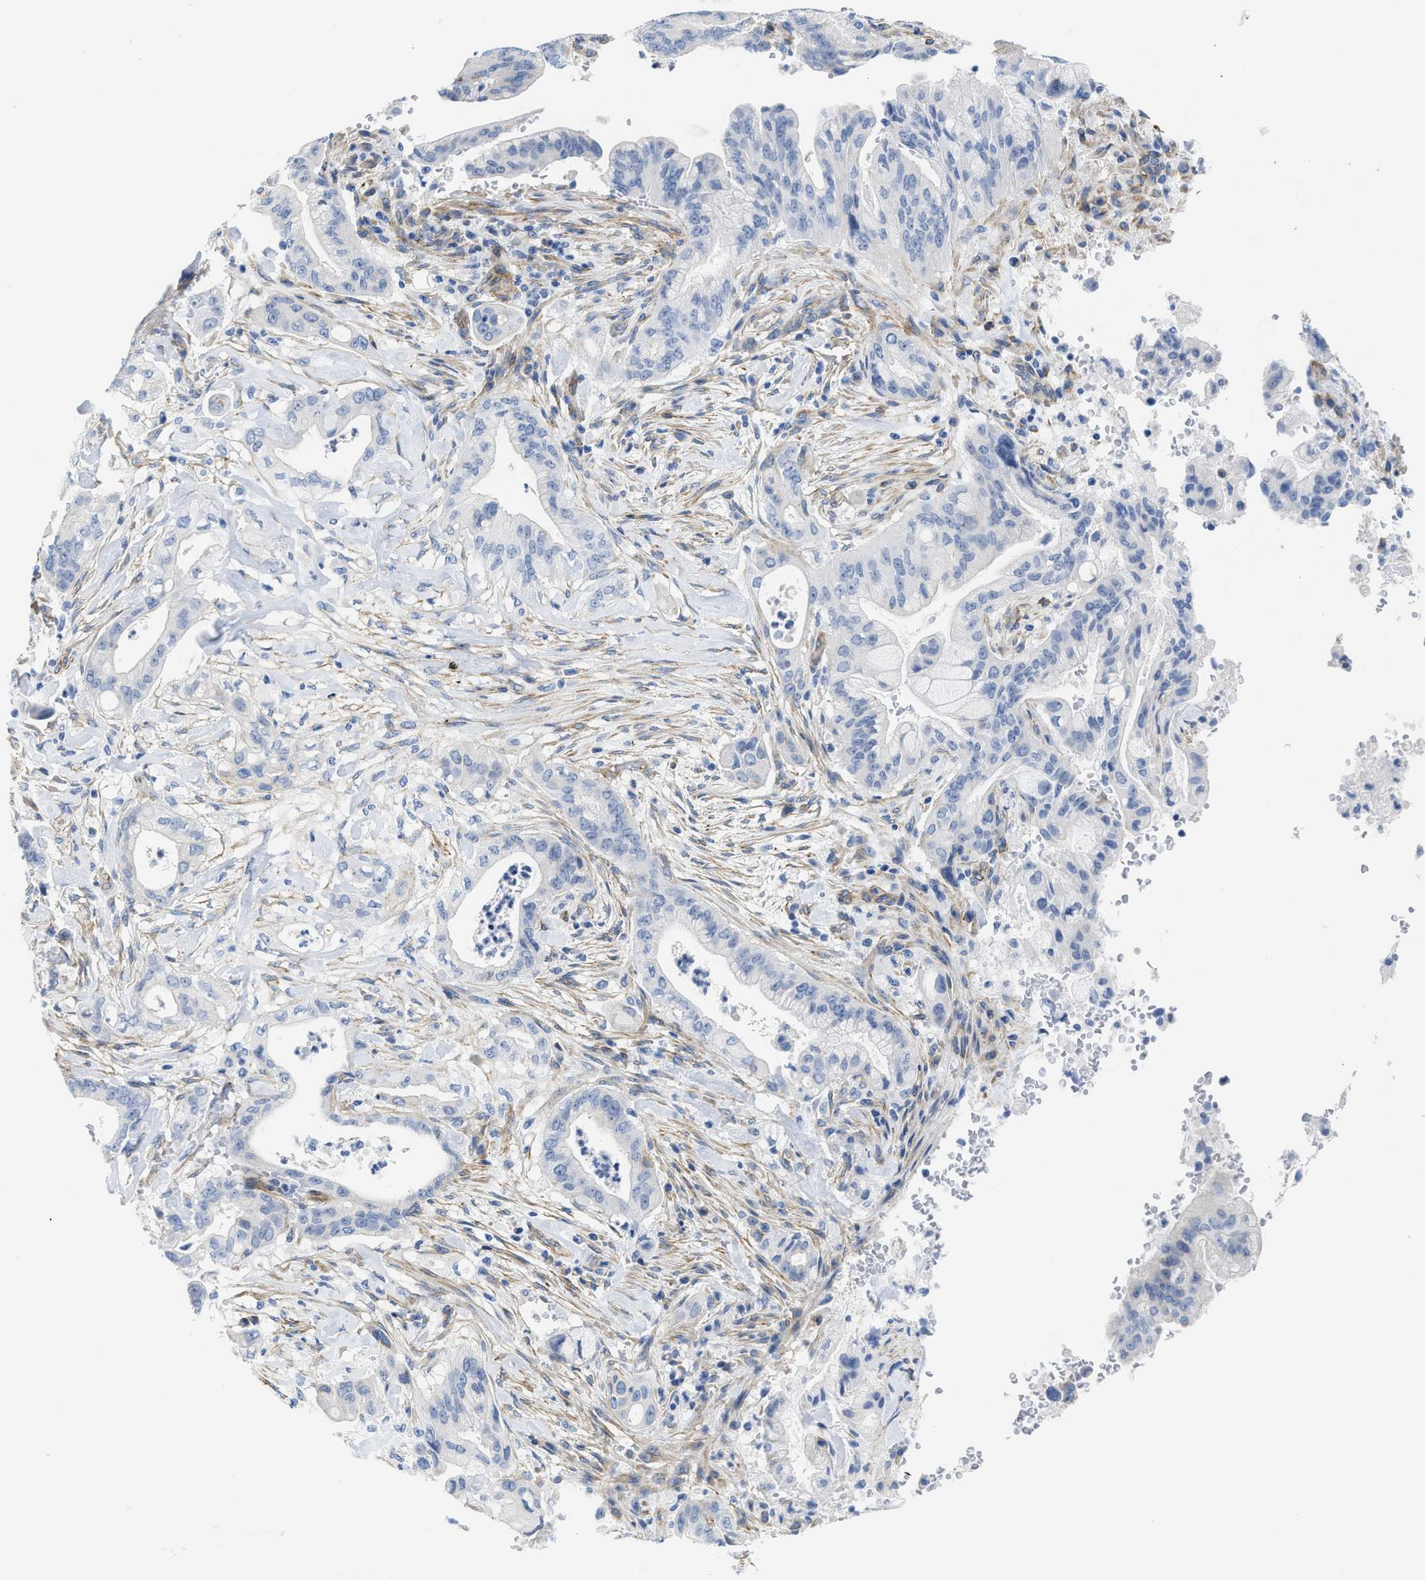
{"staining": {"intensity": "negative", "quantity": "none", "location": "none"}, "tissue": "pancreatic cancer", "cell_type": "Tumor cells", "image_type": "cancer", "snomed": [{"axis": "morphology", "description": "Adenocarcinoma, NOS"}, {"axis": "topography", "description": "Pancreas"}], "caption": "Histopathology image shows no protein positivity in tumor cells of pancreatic cancer tissue.", "gene": "TUB", "patient": {"sex": "female", "age": 73}}